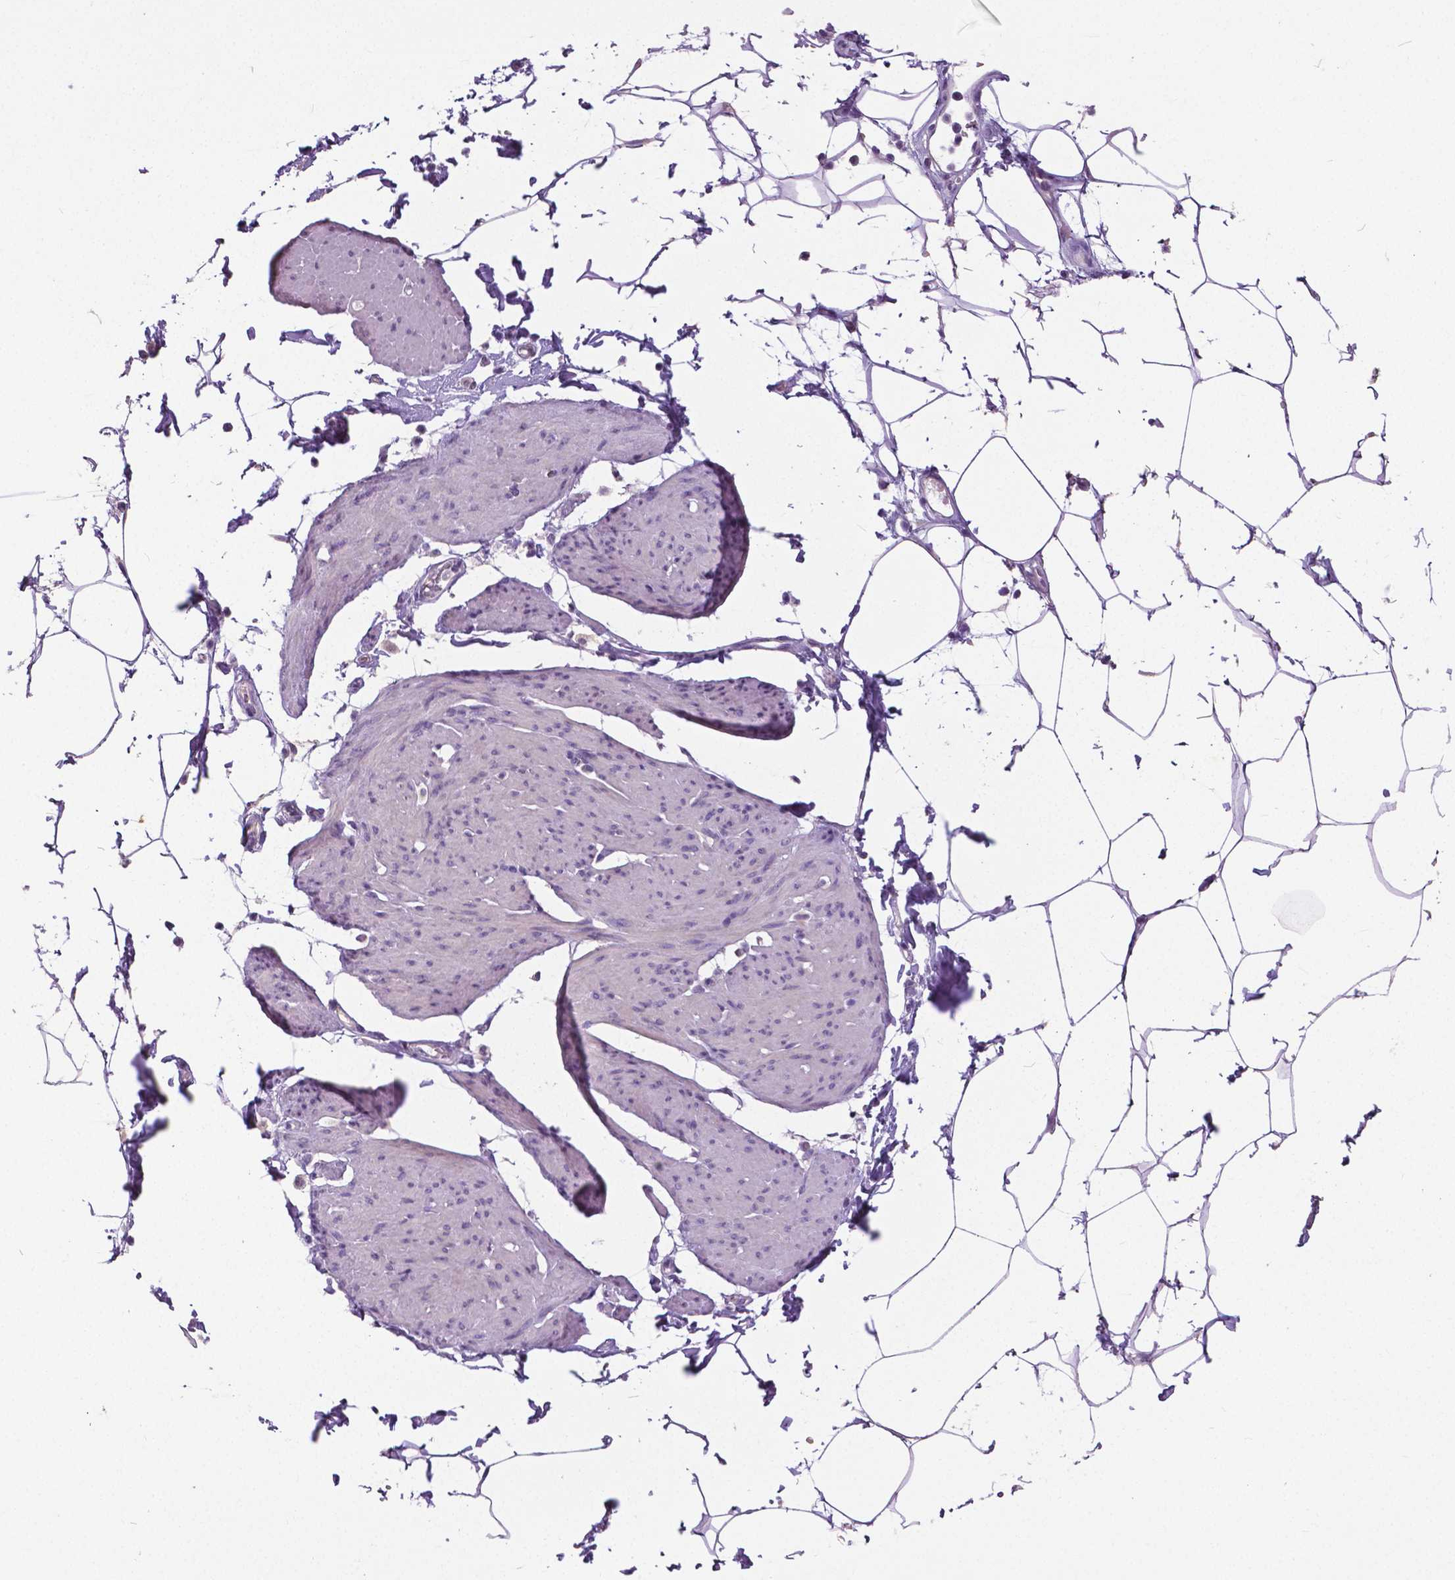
{"staining": {"intensity": "negative", "quantity": "none", "location": "none"}, "tissue": "smooth muscle", "cell_type": "Smooth muscle cells", "image_type": "normal", "snomed": [{"axis": "morphology", "description": "Normal tissue, NOS"}, {"axis": "topography", "description": "Adipose tissue"}, {"axis": "topography", "description": "Smooth muscle"}, {"axis": "topography", "description": "Peripheral nerve tissue"}], "caption": "Smooth muscle cells are negative for protein expression in benign human smooth muscle.", "gene": "FOXA1", "patient": {"sex": "male", "age": 83}}